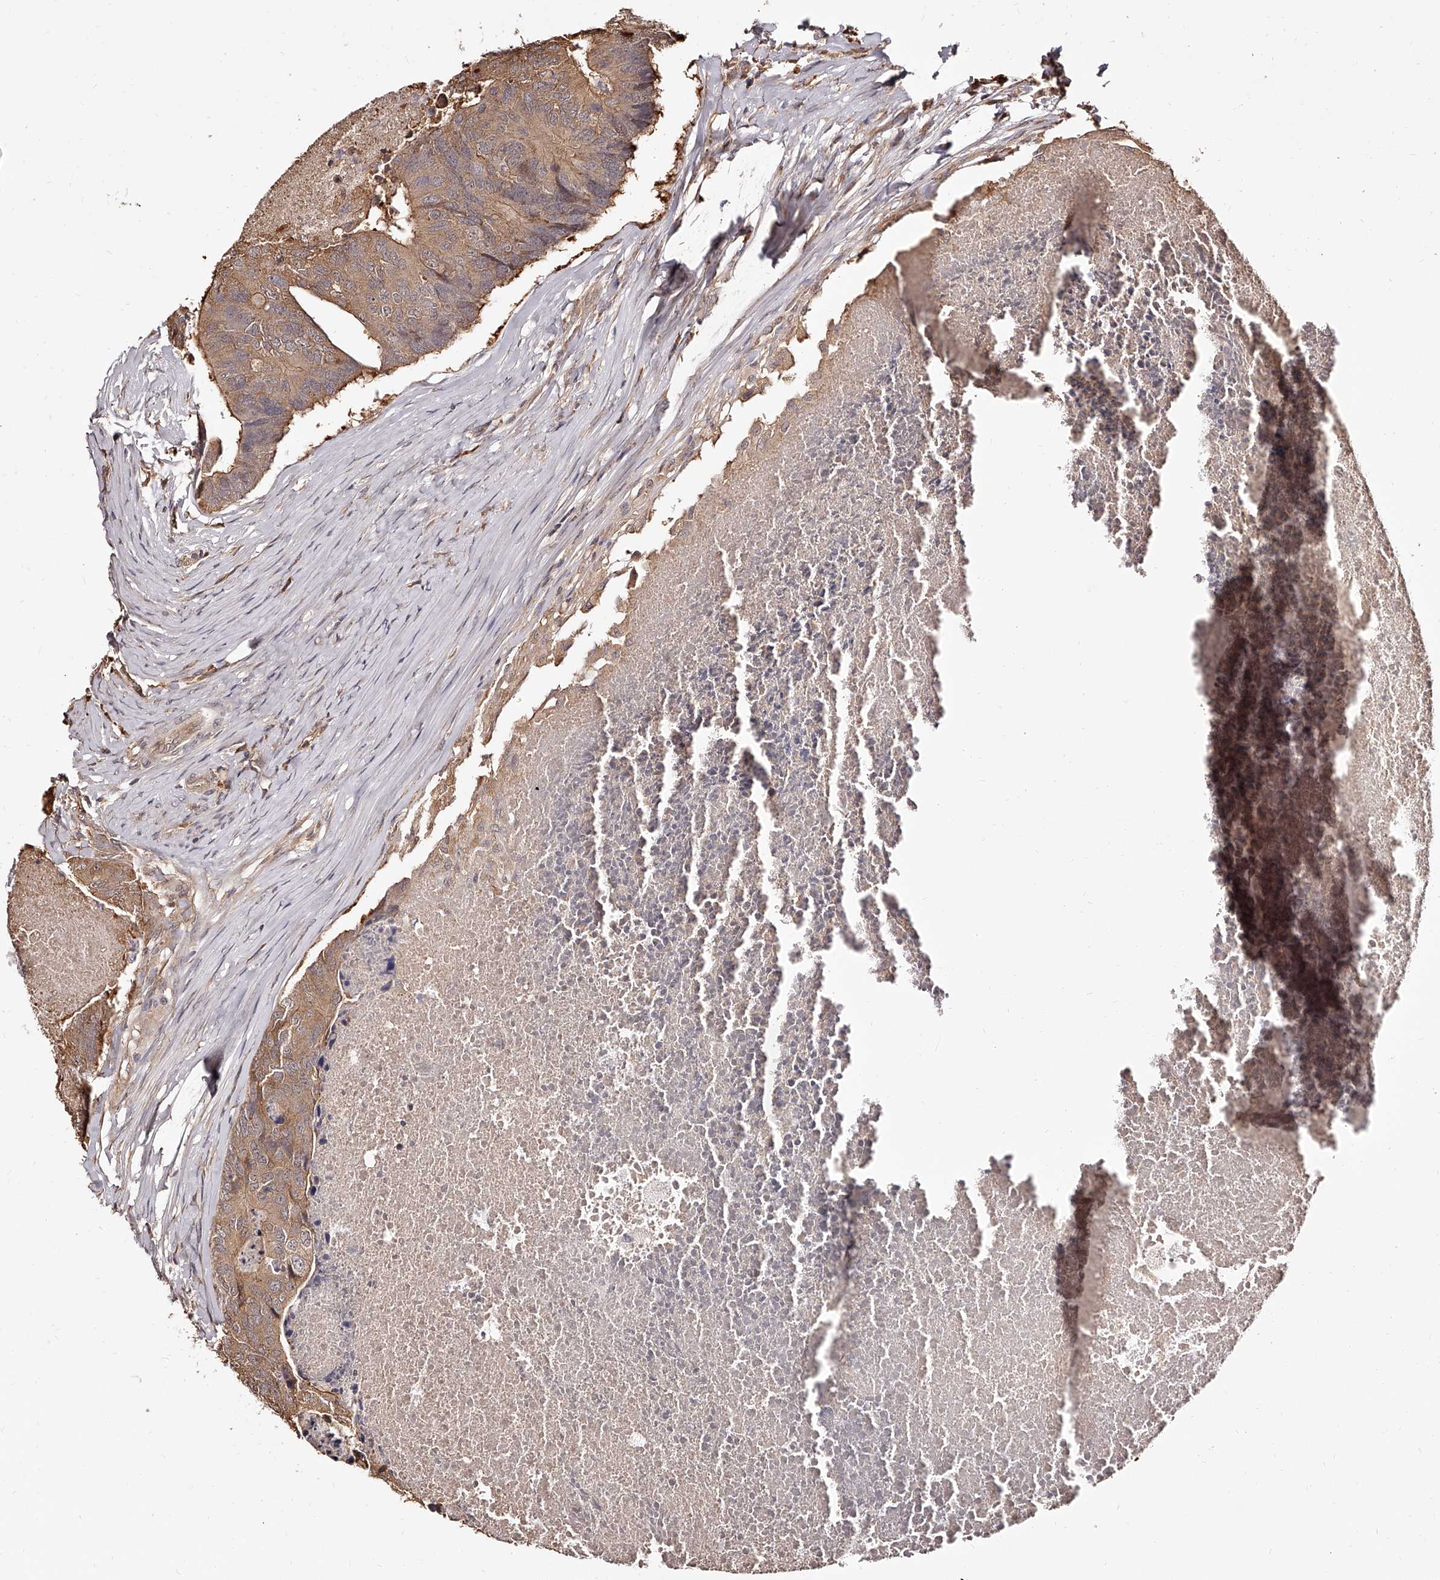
{"staining": {"intensity": "moderate", "quantity": ">75%", "location": "cytoplasmic/membranous"}, "tissue": "colorectal cancer", "cell_type": "Tumor cells", "image_type": "cancer", "snomed": [{"axis": "morphology", "description": "Adenocarcinoma, NOS"}, {"axis": "topography", "description": "Colon"}], "caption": "Immunohistochemistry of colorectal adenocarcinoma demonstrates medium levels of moderate cytoplasmic/membranous expression in about >75% of tumor cells.", "gene": "ZNF582", "patient": {"sex": "female", "age": 67}}